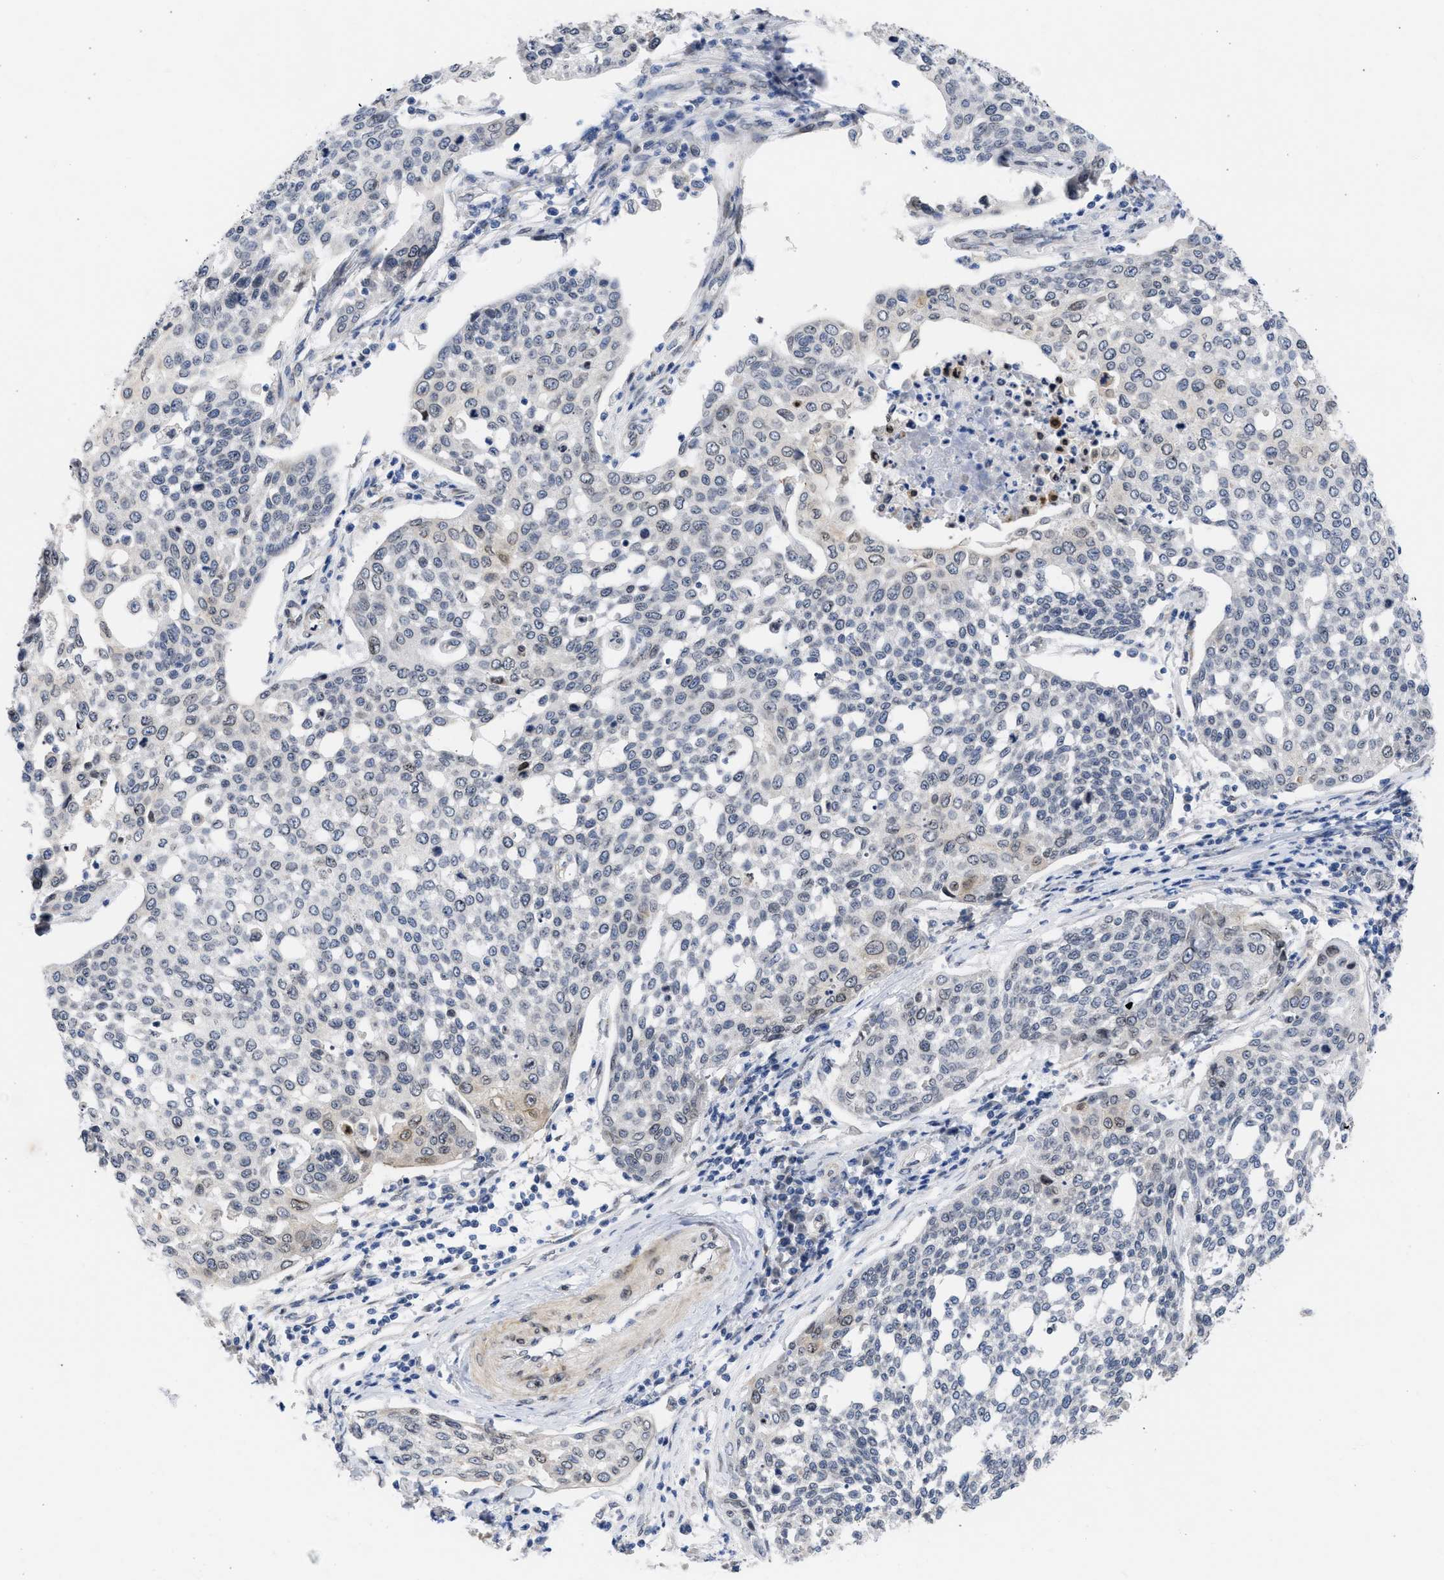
{"staining": {"intensity": "weak", "quantity": "<25%", "location": "cytoplasmic/membranous,nuclear"}, "tissue": "cervical cancer", "cell_type": "Tumor cells", "image_type": "cancer", "snomed": [{"axis": "morphology", "description": "Squamous cell carcinoma, NOS"}, {"axis": "topography", "description": "Cervix"}], "caption": "Immunohistochemistry (IHC) photomicrograph of neoplastic tissue: cervical cancer stained with DAB demonstrates no significant protein positivity in tumor cells.", "gene": "NUP35", "patient": {"sex": "female", "age": 34}}